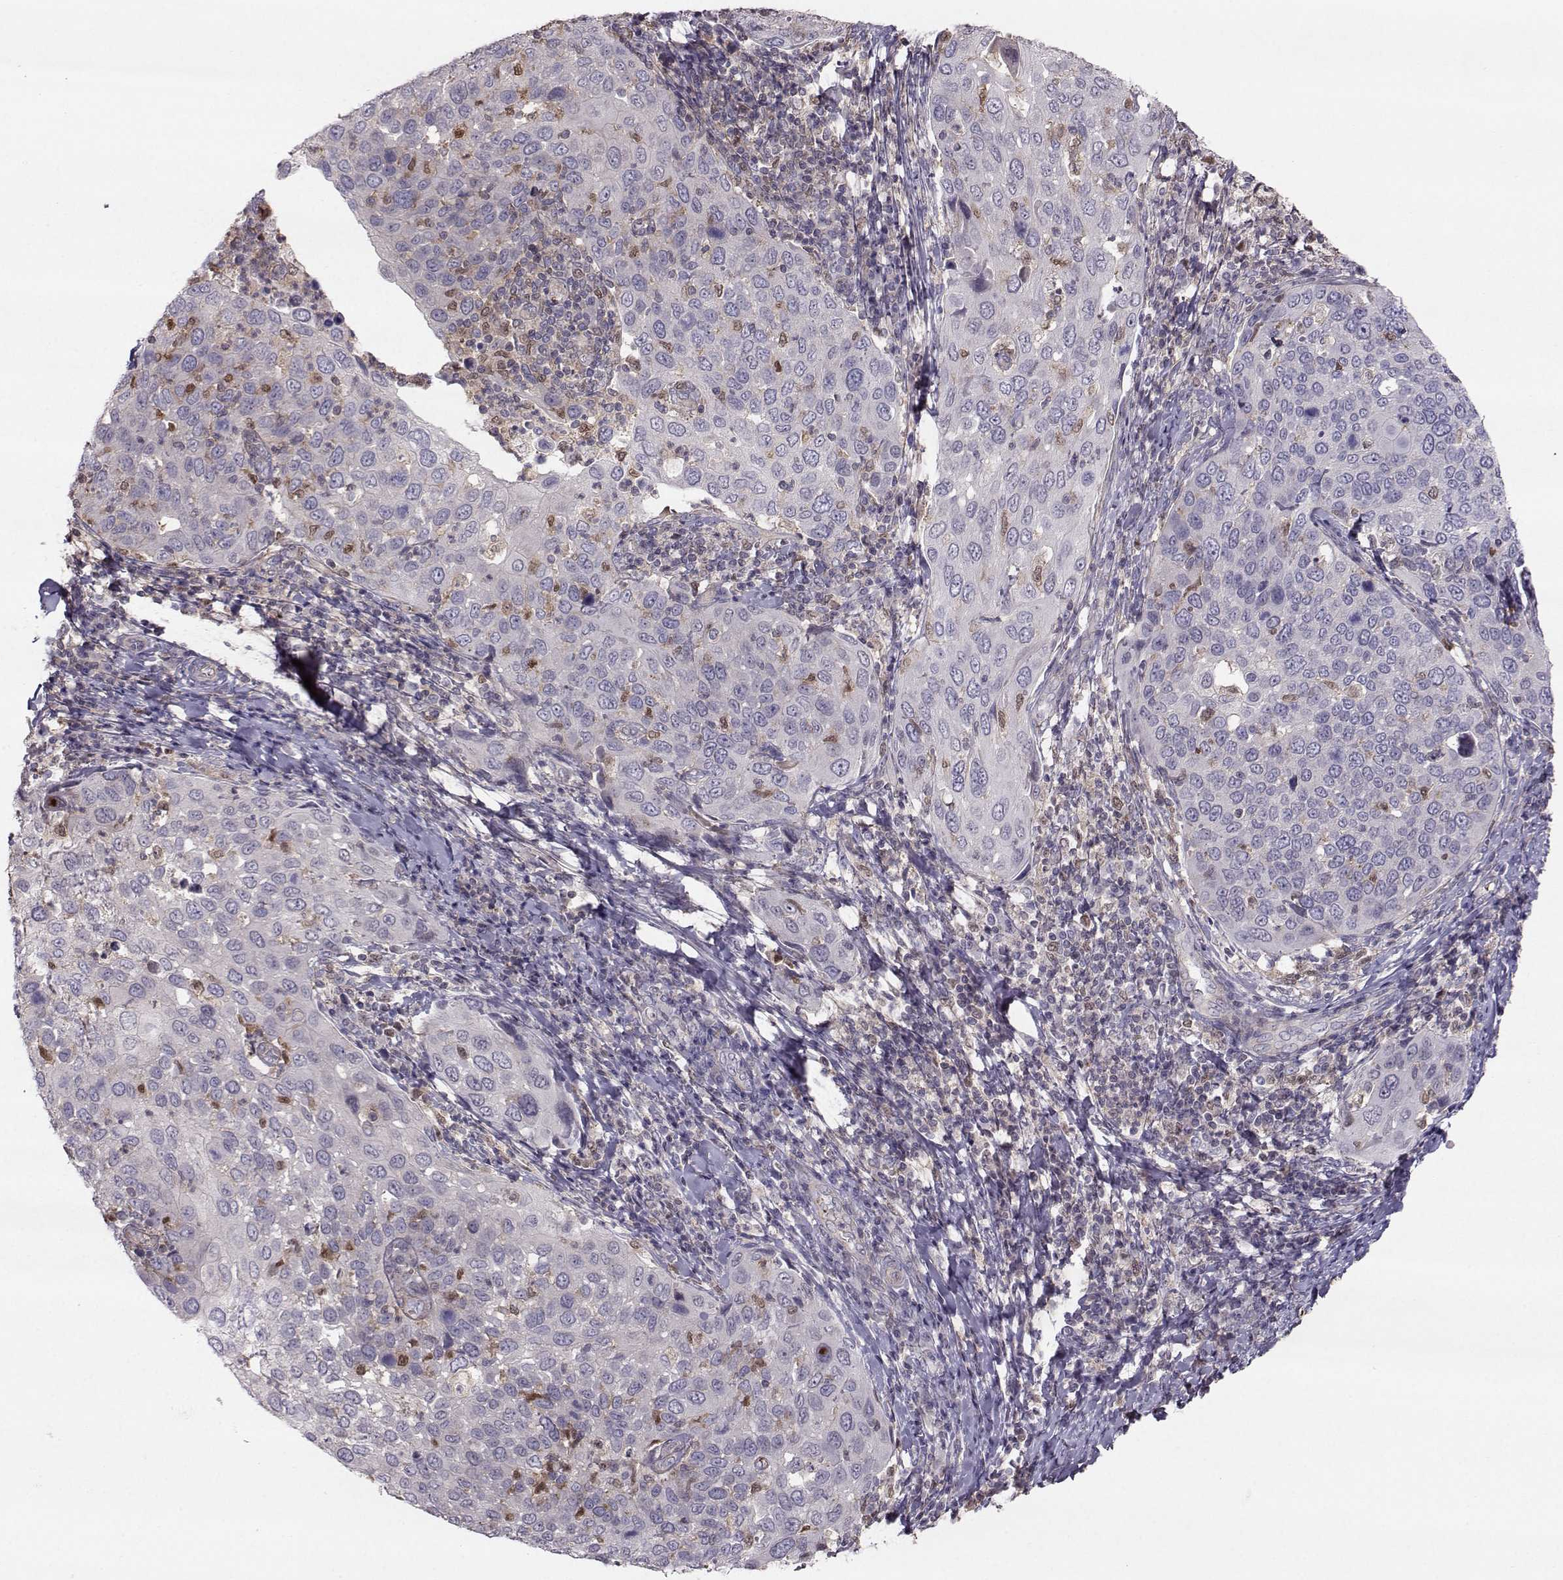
{"staining": {"intensity": "negative", "quantity": "none", "location": "none"}, "tissue": "cervical cancer", "cell_type": "Tumor cells", "image_type": "cancer", "snomed": [{"axis": "morphology", "description": "Squamous cell carcinoma, NOS"}, {"axis": "topography", "description": "Cervix"}], "caption": "IHC micrograph of cervical squamous cell carcinoma stained for a protein (brown), which reveals no staining in tumor cells.", "gene": "ASB16", "patient": {"sex": "female", "age": 54}}